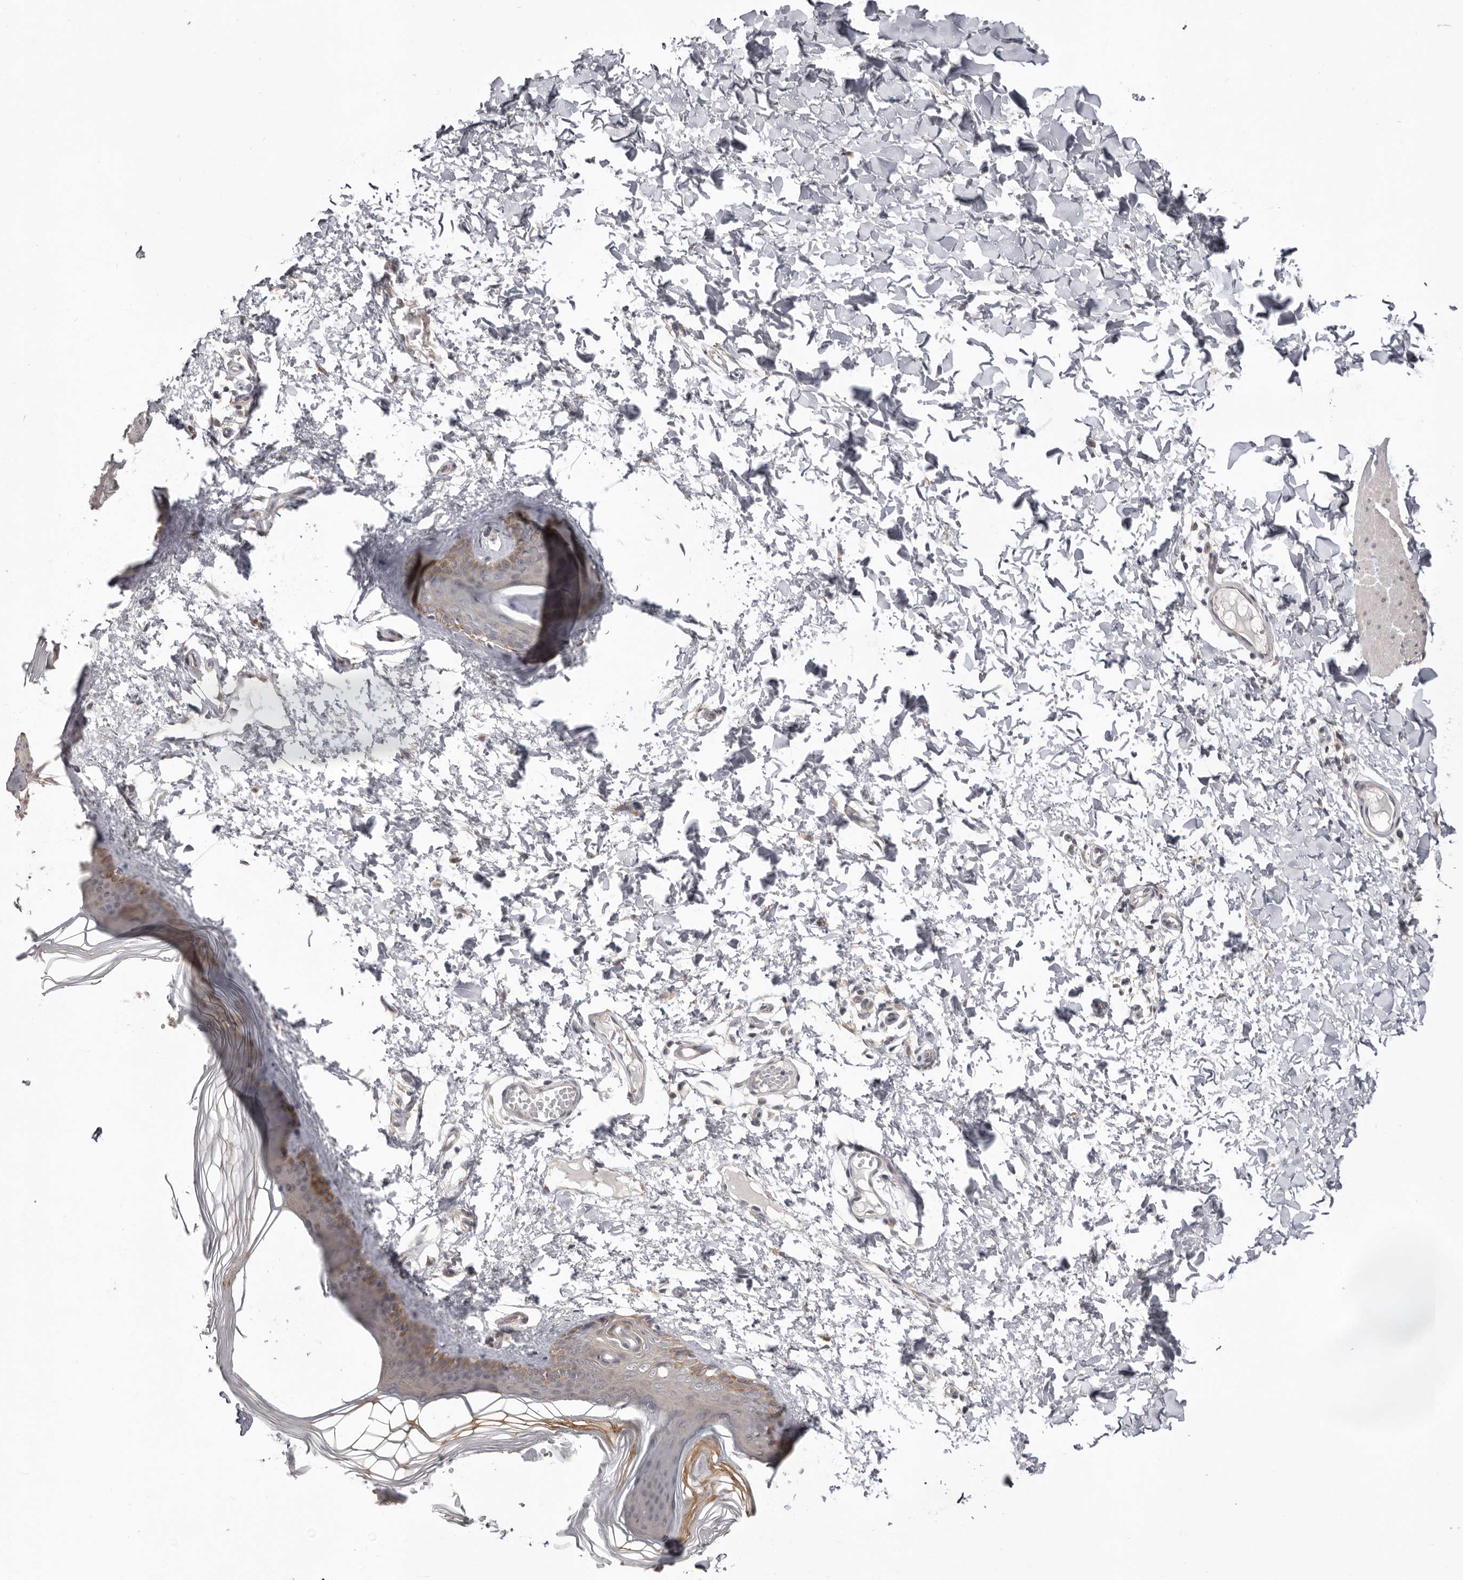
{"staining": {"intensity": "negative", "quantity": "none", "location": "none"}, "tissue": "skin", "cell_type": "Fibroblasts", "image_type": "normal", "snomed": [{"axis": "morphology", "description": "Normal tissue, NOS"}, {"axis": "topography", "description": "Skin"}], "caption": "A high-resolution micrograph shows immunohistochemistry (IHC) staining of normal skin, which demonstrates no significant positivity in fibroblasts.", "gene": "NSUN4", "patient": {"sex": "female", "age": 27}}